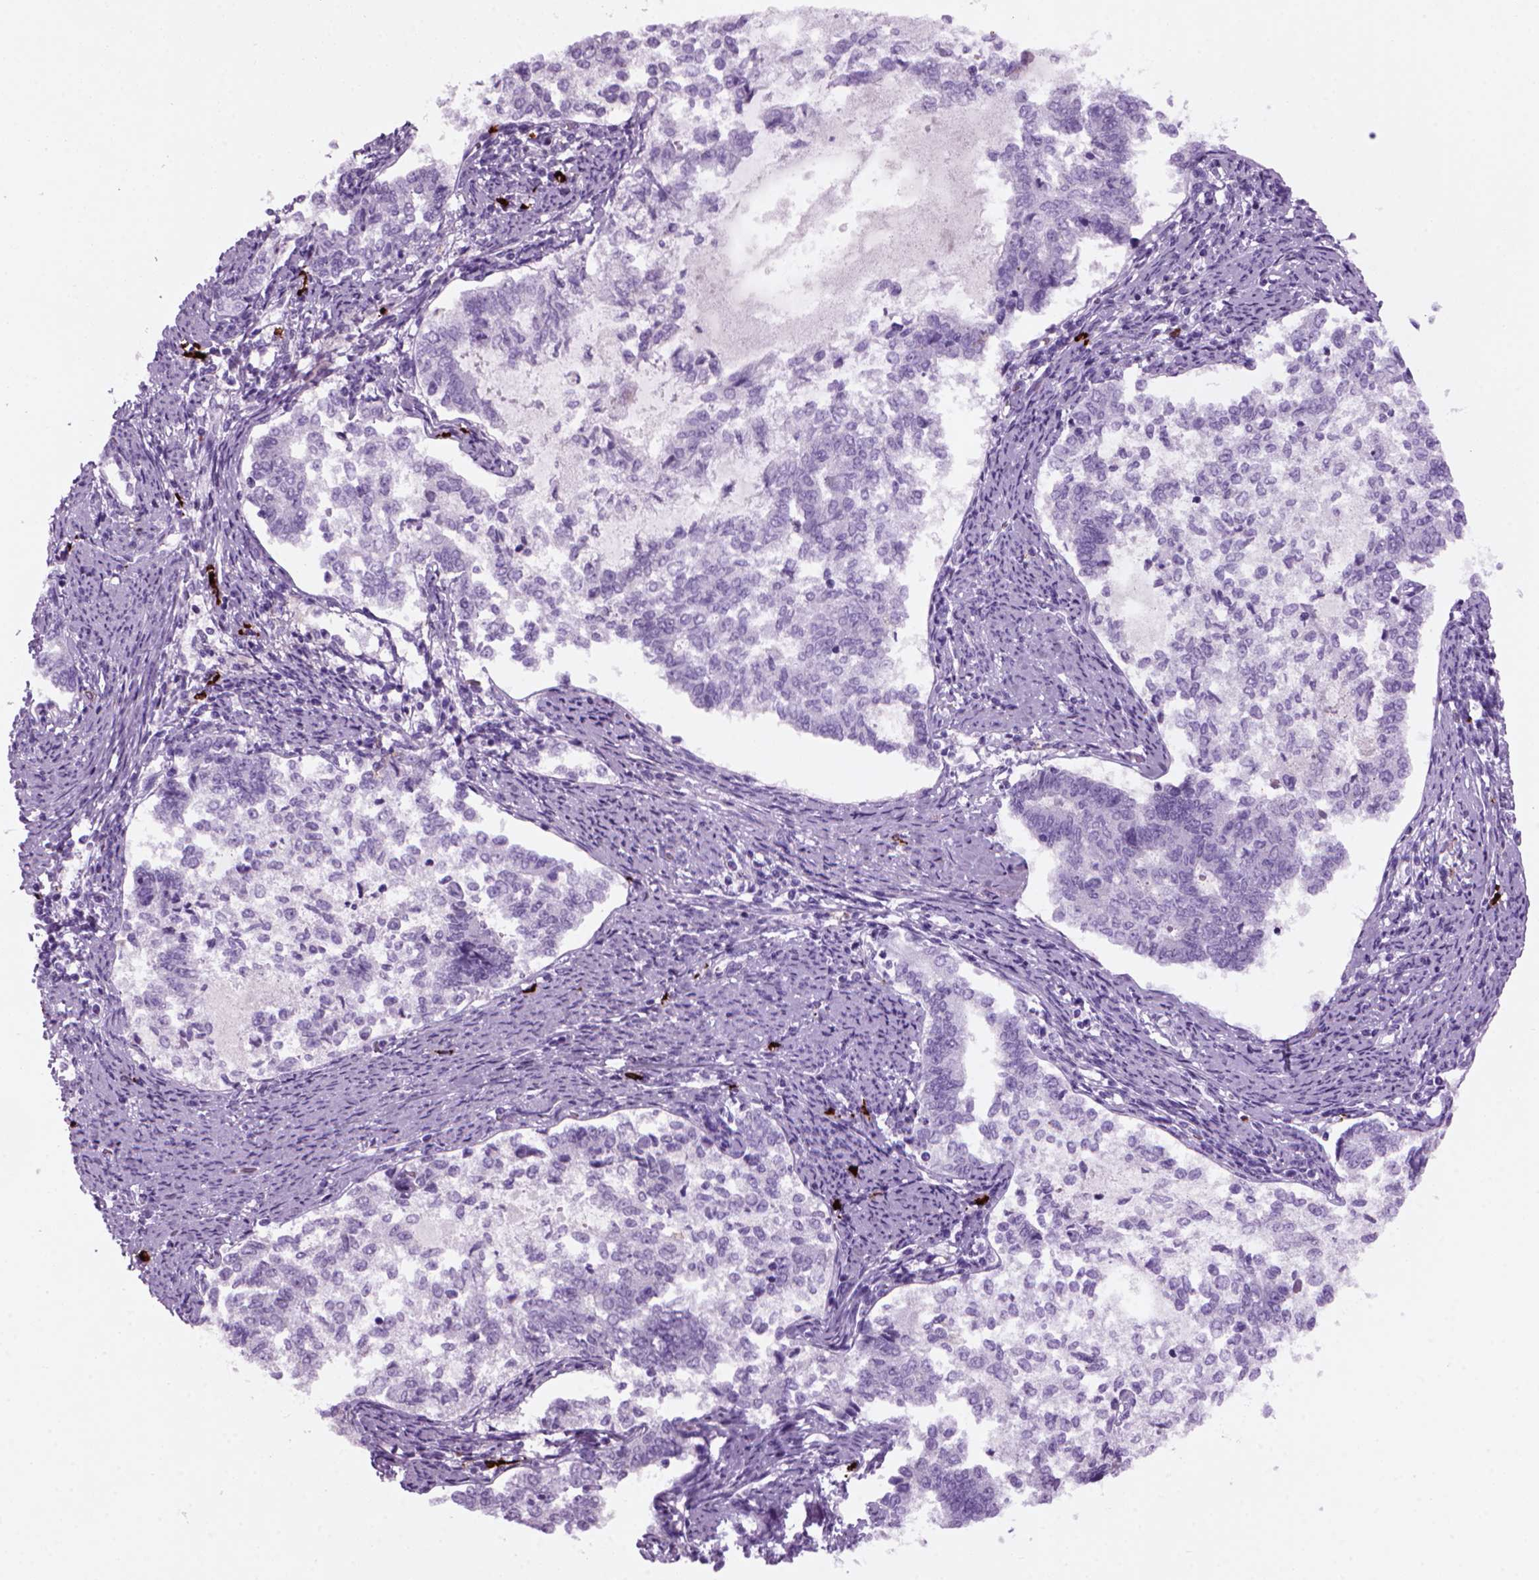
{"staining": {"intensity": "negative", "quantity": "none", "location": "none"}, "tissue": "endometrial cancer", "cell_type": "Tumor cells", "image_type": "cancer", "snomed": [{"axis": "morphology", "description": "Adenocarcinoma, NOS"}, {"axis": "topography", "description": "Endometrium"}], "caption": "A photomicrograph of human endometrial cancer (adenocarcinoma) is negative for staining in tumor cells.", "gene": "MZB1", "patient": {"sex": "female", "age": 65}}